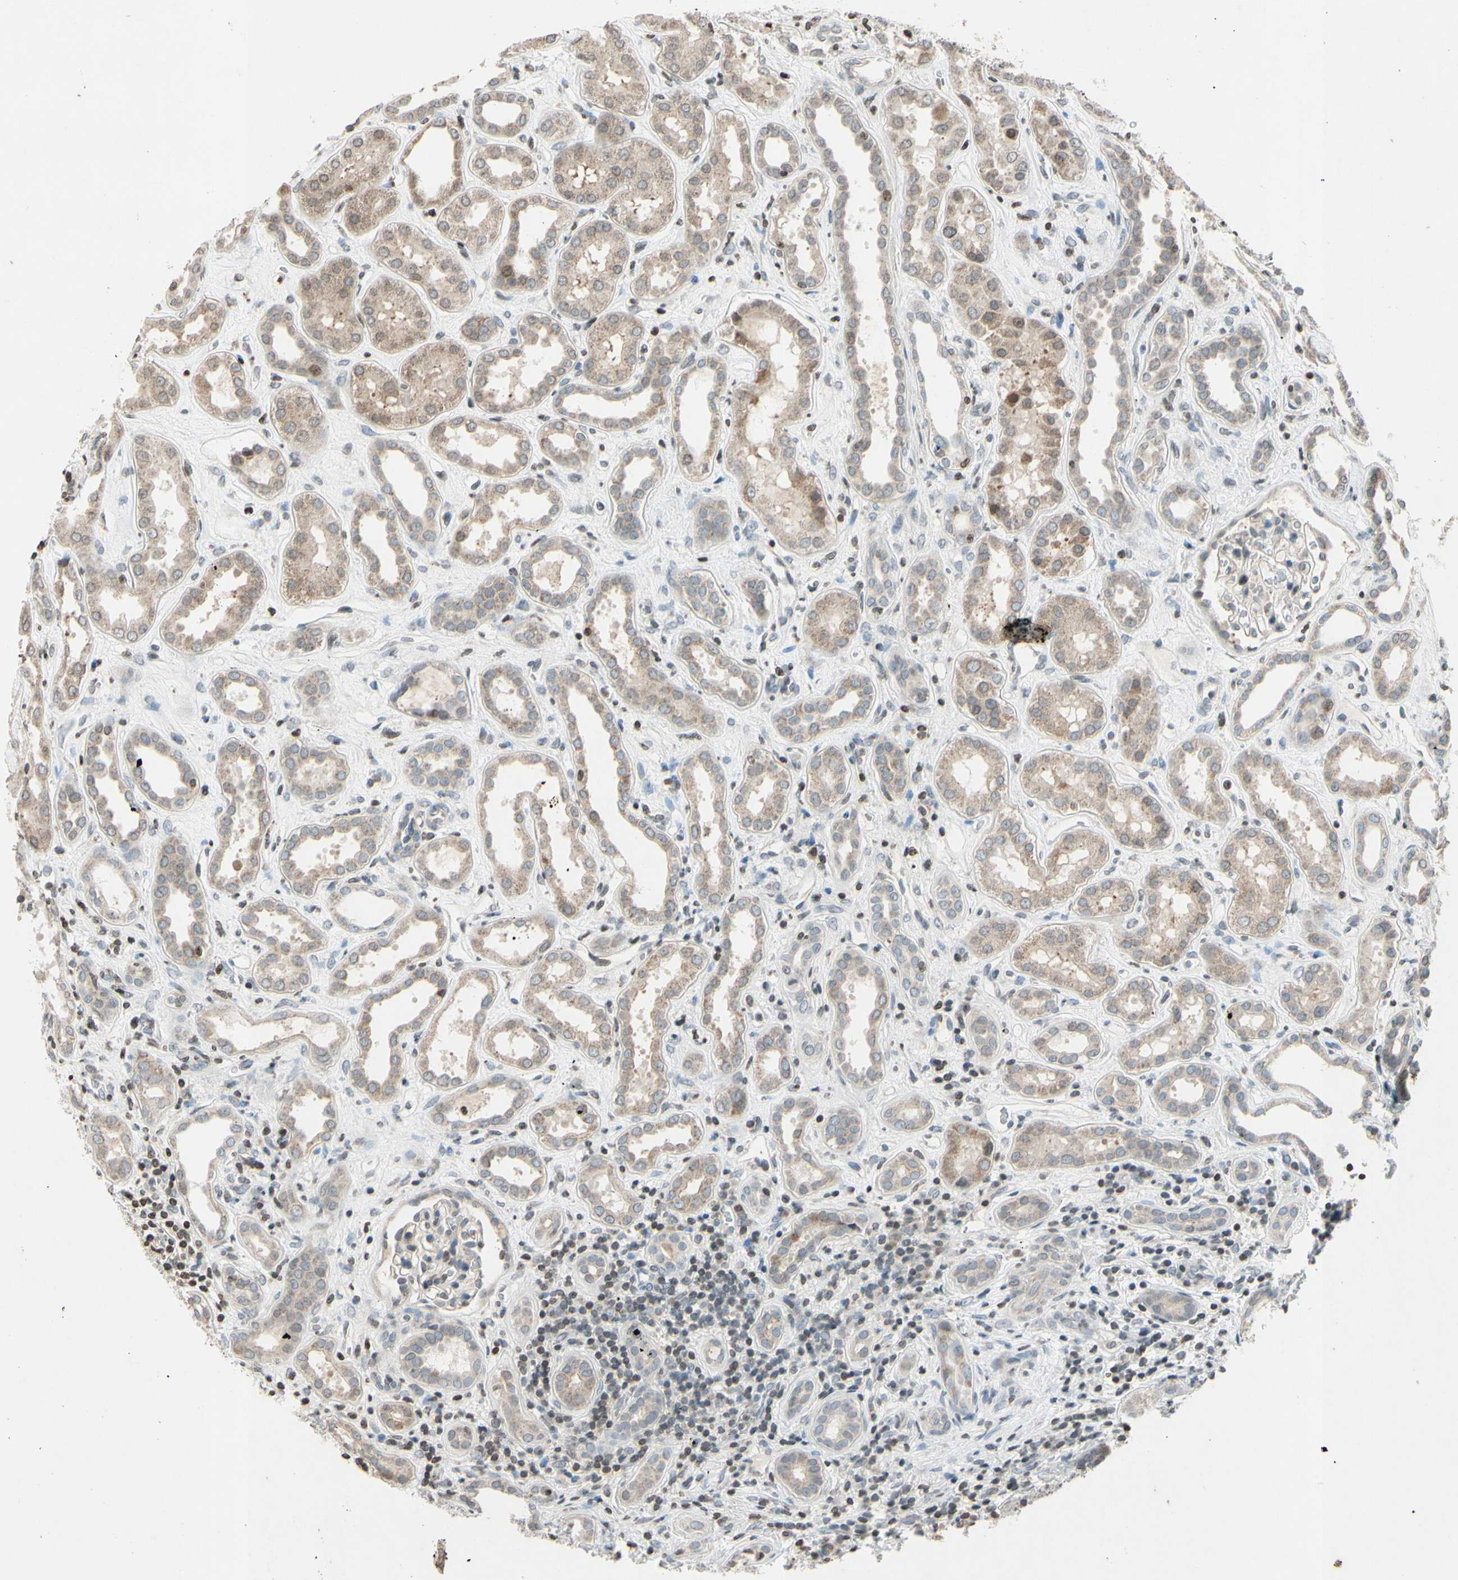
{"staining": {"intensity": "negative", "quantity": "none", "location": "none"}, "tissue": "kidney", "cell_type": "Cells in glomeruli", "image_type": "normal", "snomed": [{"axis": "morphology", "description": "Normal tissue, NOS"}, {"axis": "topography", "description": "Kidney"}], "caption": "DAB (3,3'-diaminobenzidine) immunohistochemical staining of unremarkable kidney shows no significant expression in cells in glomeruli.", "gene": "CLDN11", "patient": {"sex": "male", "age": 59}}